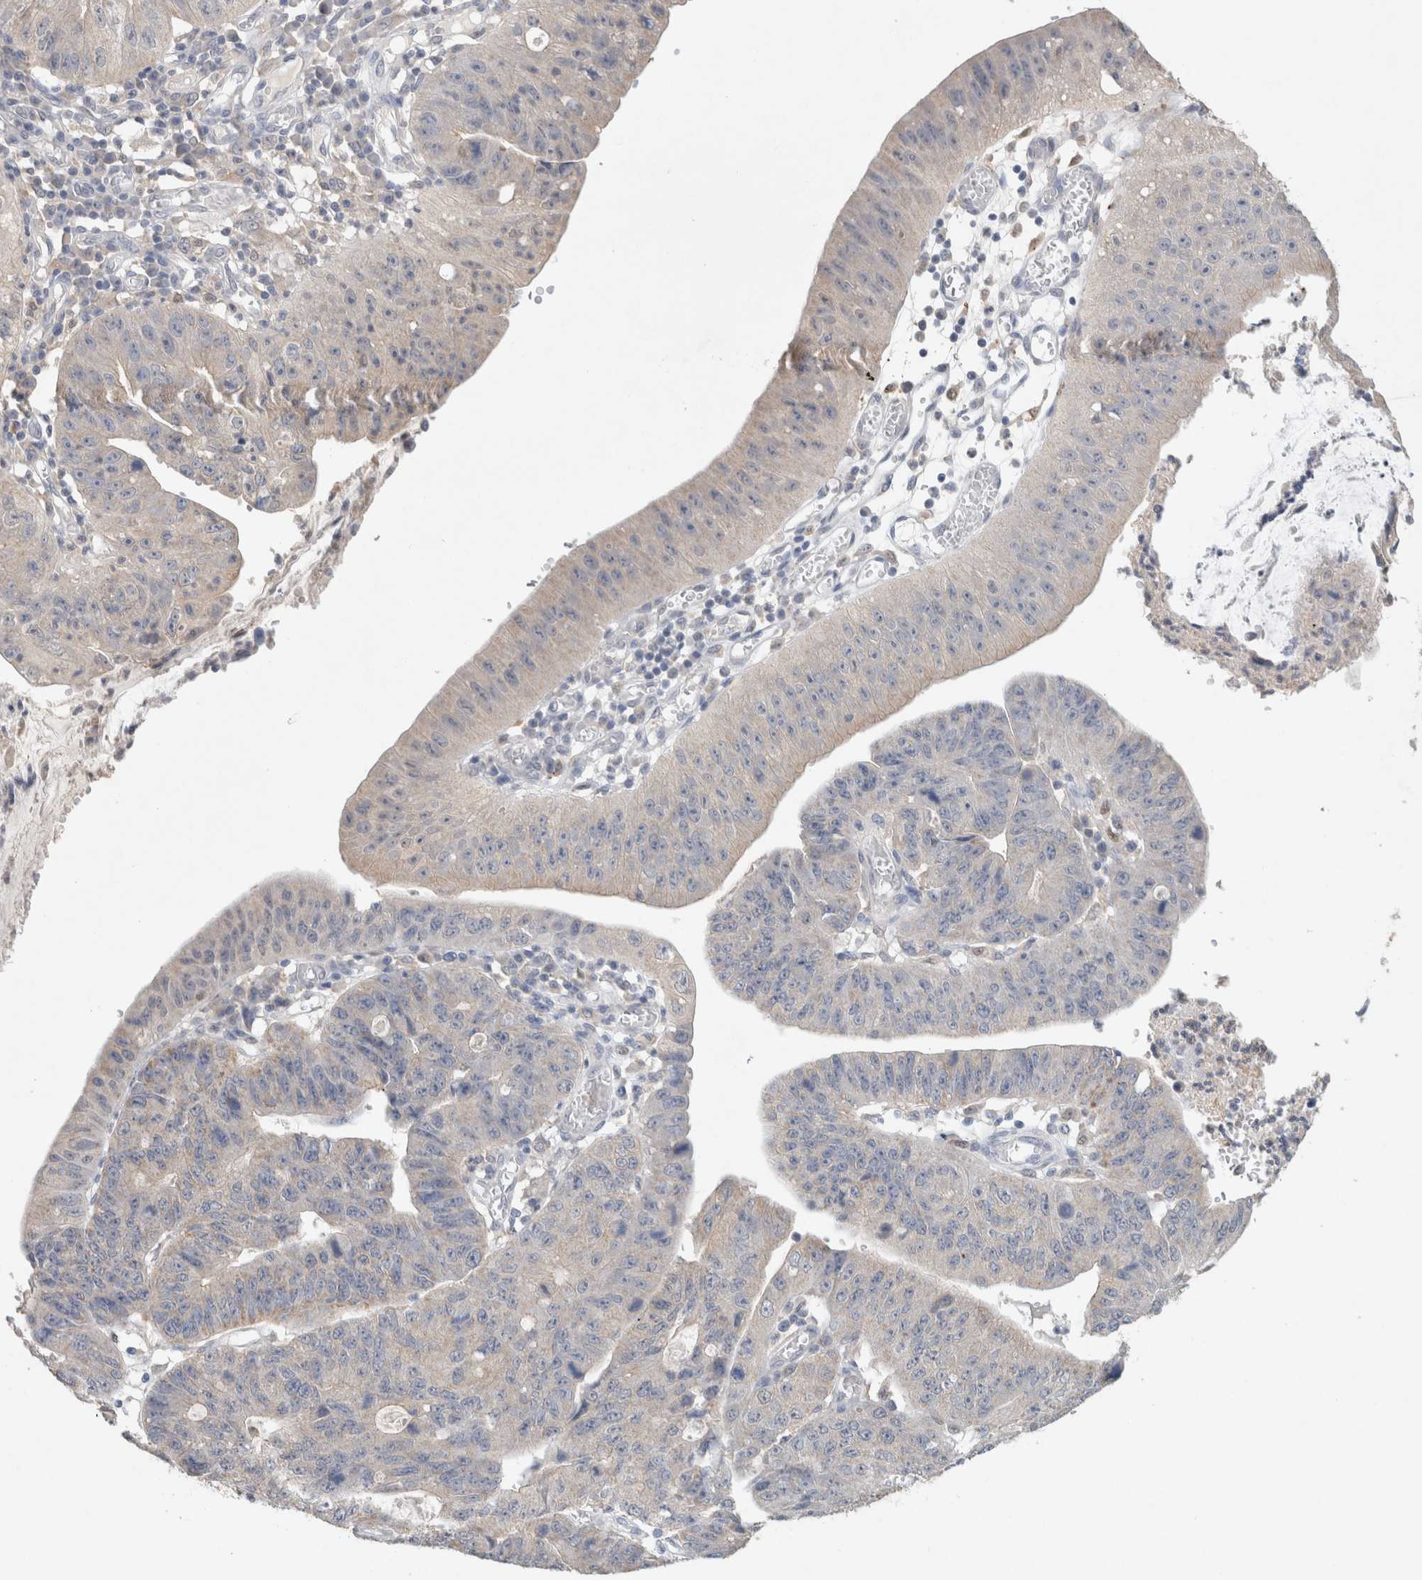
{"staining": {"intensity": "moderate", "quantity": "<25%", "location": "cytoplasmic/membranous"}, "tissue": "stomach cancer", "cell_type": "Tumor cells", "image_type": "cancer", "snomed": [{"axis": "morphology", "description": "Adenocarcinoma, NOS"}, {"axis": "topography", "description": "Stomach"}], "caption": "Adenocarcinoma (stomach) stained with DAB (3,3'-diaminobenzidine) immunohistochemistry (IHC) displays low levels of moderate cytoplasmic/membranous expression in approximately <25% of tumor cells.", "gene": "RAB14", "patient": {"sex": "male", "age": 59}}